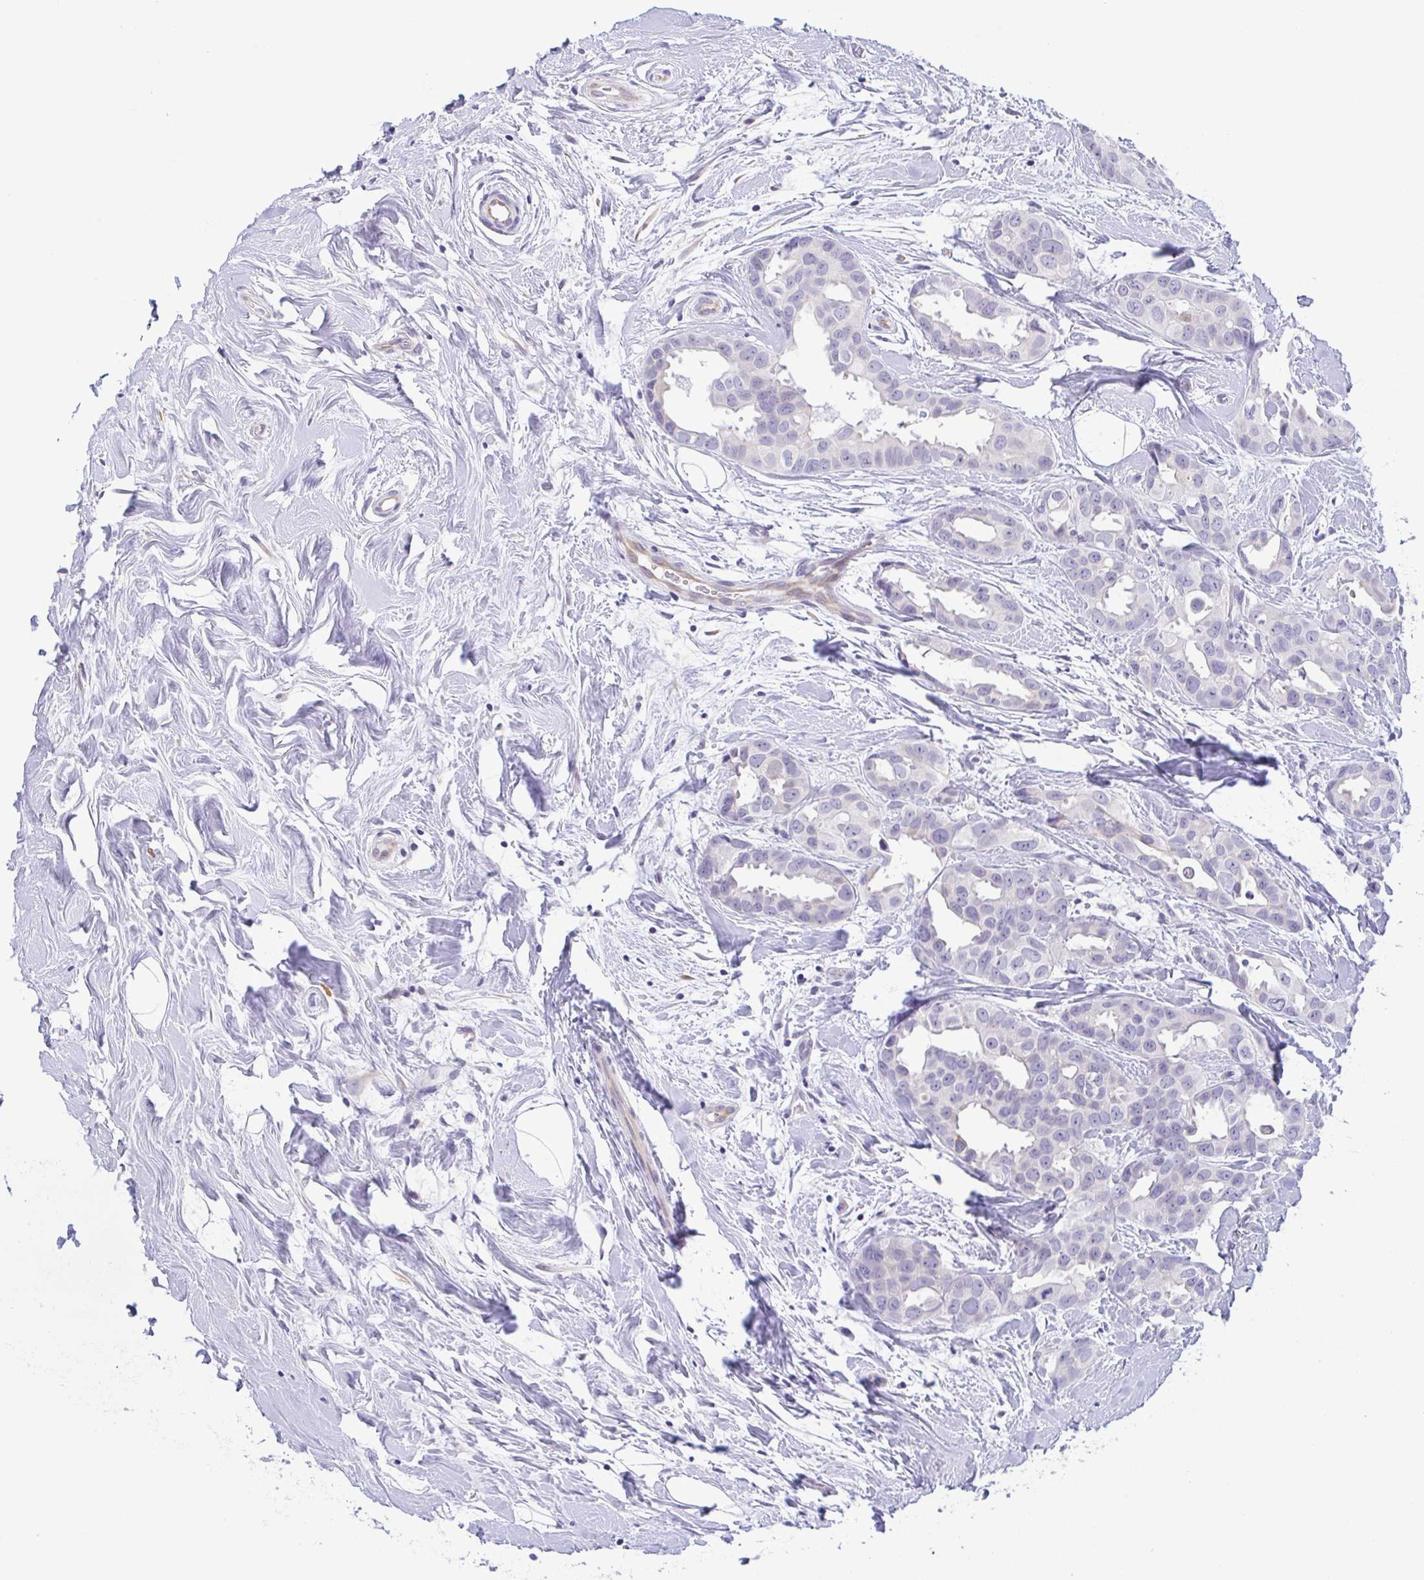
{"staining": {"intensity": "negative", "quantity": "none", "location": "none"}, "tissue": "breast cancer", "cell_type": "Tumor cells", "image_type": "cancer", "snomed": [{"axis": "morphology", "description": "Duct carcinoma"}, {"axis": "topography", "description": "Breast"}], "caption": "High power microscopy histopathology image of an IHC histopathology image of breast infiltrating ductal carcinoma, revealing no significant positivity in tumor cells.", "gene": "MYL7", "patient": {"sex": "female", "age": 45}}